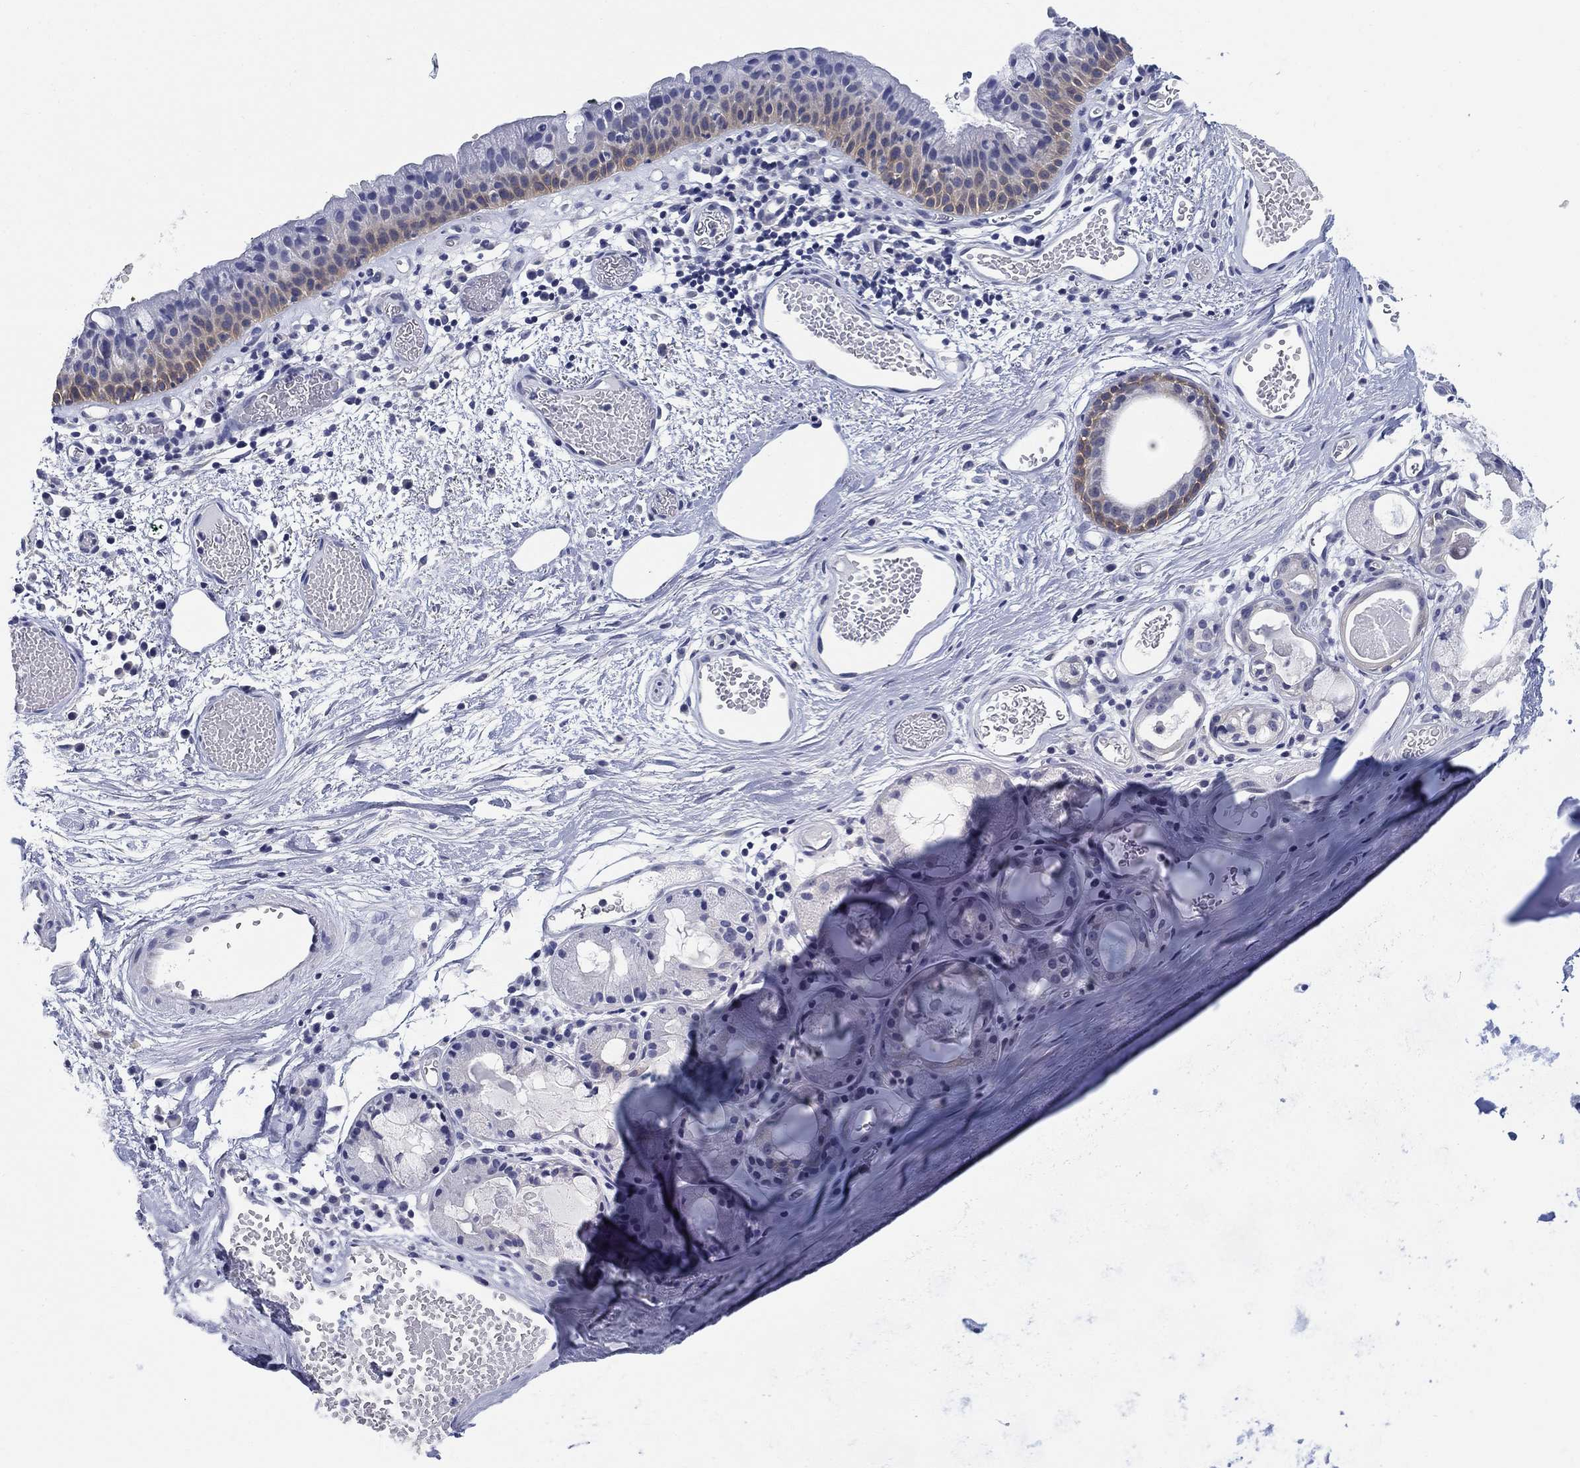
{"staining": {"intensity": "negative", "quantity": "none", "location": "none"}, "tissue": "adipose tissue", "cell_type": "Adipocytes", "image_type": "normal", "snomed": [{"axis": "morphology", "description": "Normal tissue, NOS"}, {"axis": "topography", "description": "Cartilage tissue"}], "caption": "Immunohistochemistry (IHC) photomicrograph of unremarkable adipose tissue stained for a protein (brown), which displays no expression in adipocytes.", "gene": "CLUL1", "patient": {"sex": "male", "age": 81}}